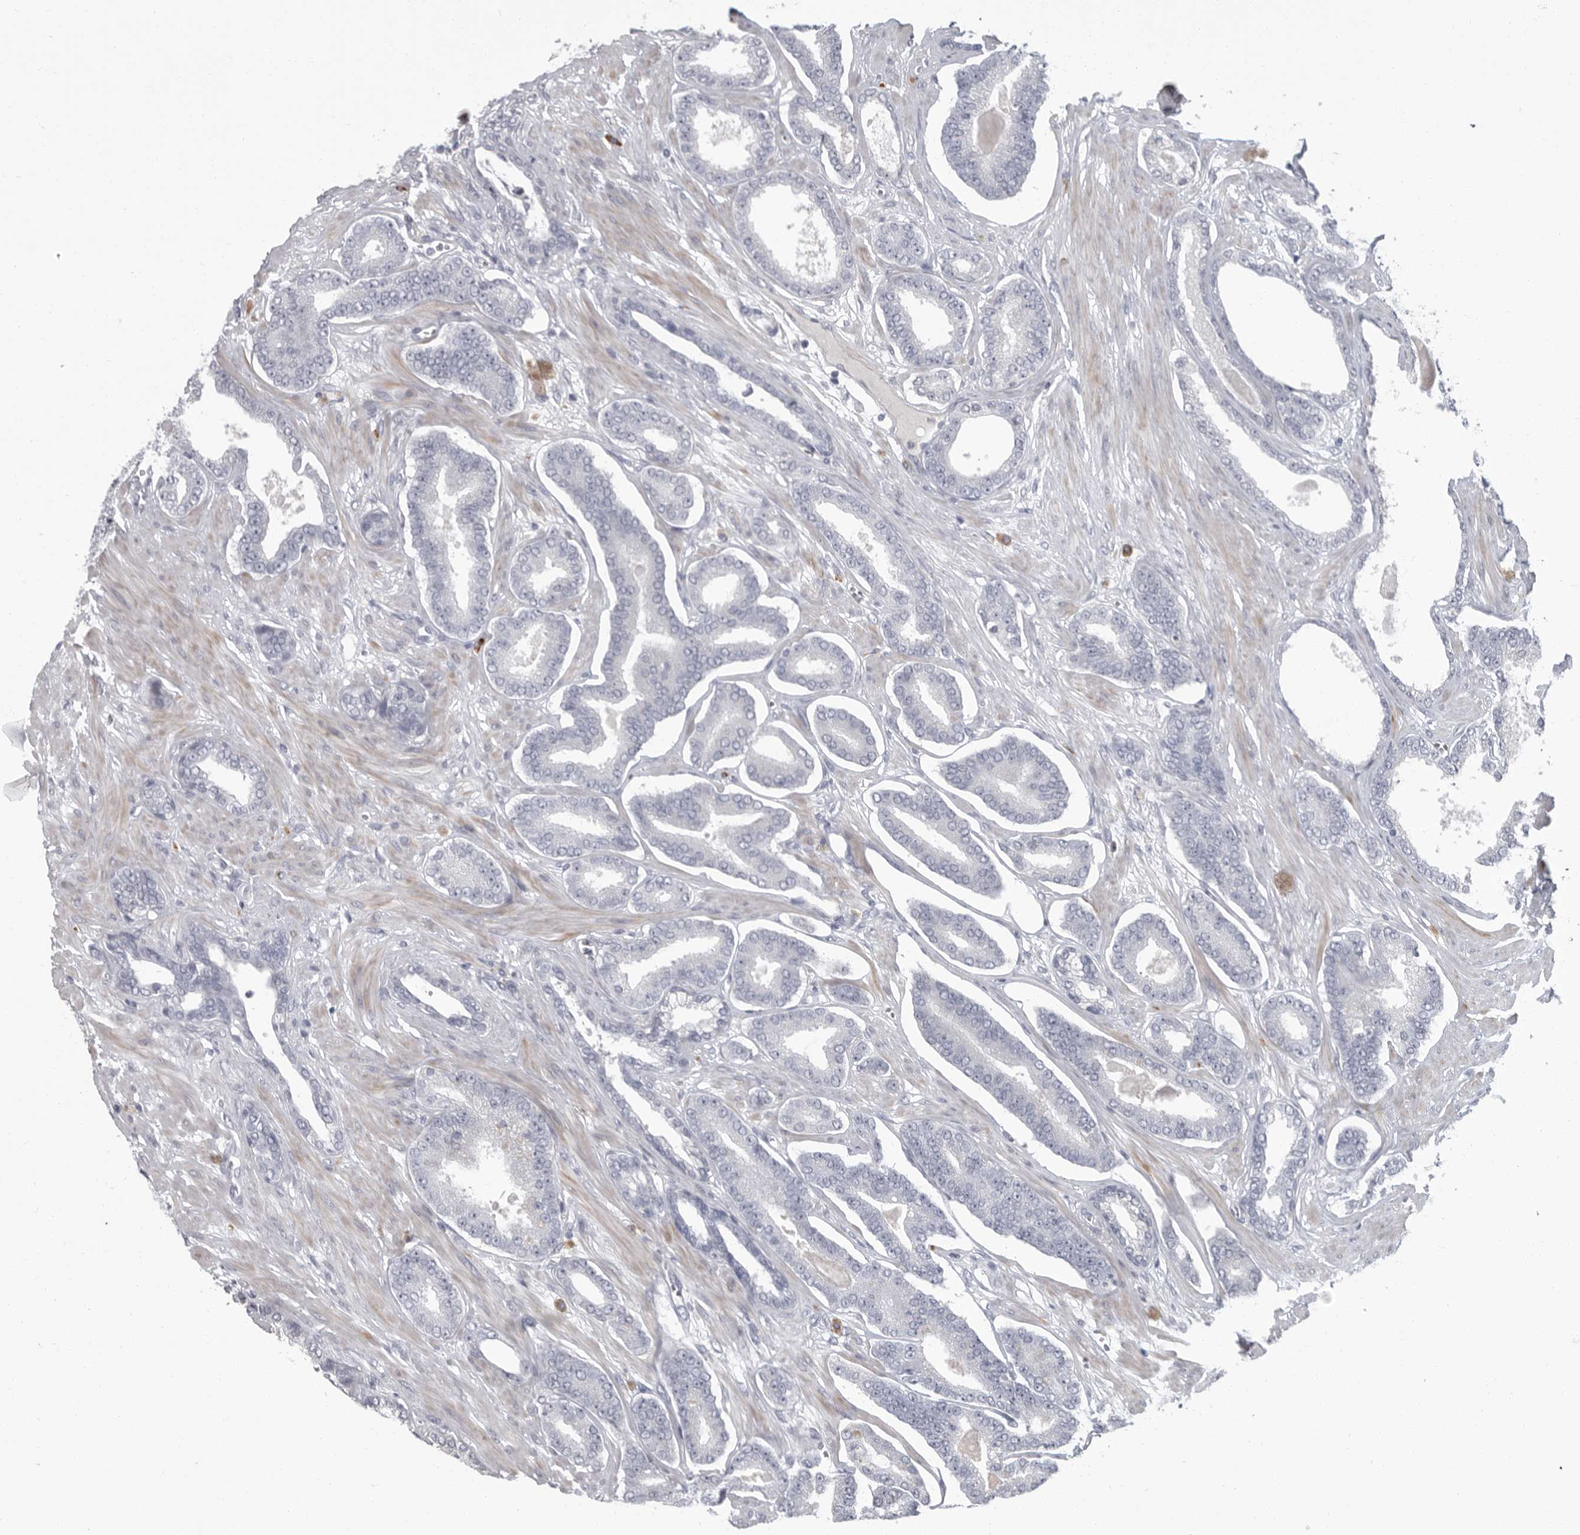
{"staining": {"intensity": "negative", "quantity": "none", "location": "none"}, "tissue": "prostate cancer", "cell_type": "Tumor cells", "image_type": "cancer", "snomed": [{"axis": "morphology", "description": "Adenocarcinoma, Low grade"}, {"axis": "topography", "description": "Prostate"}], "caption": "Immunohistochemistry (IHC) of human prostate cancer reveals no staining in tumor cells.", "gene": "SLC25A39", "patient": {"sex": "male", "age": 70}}